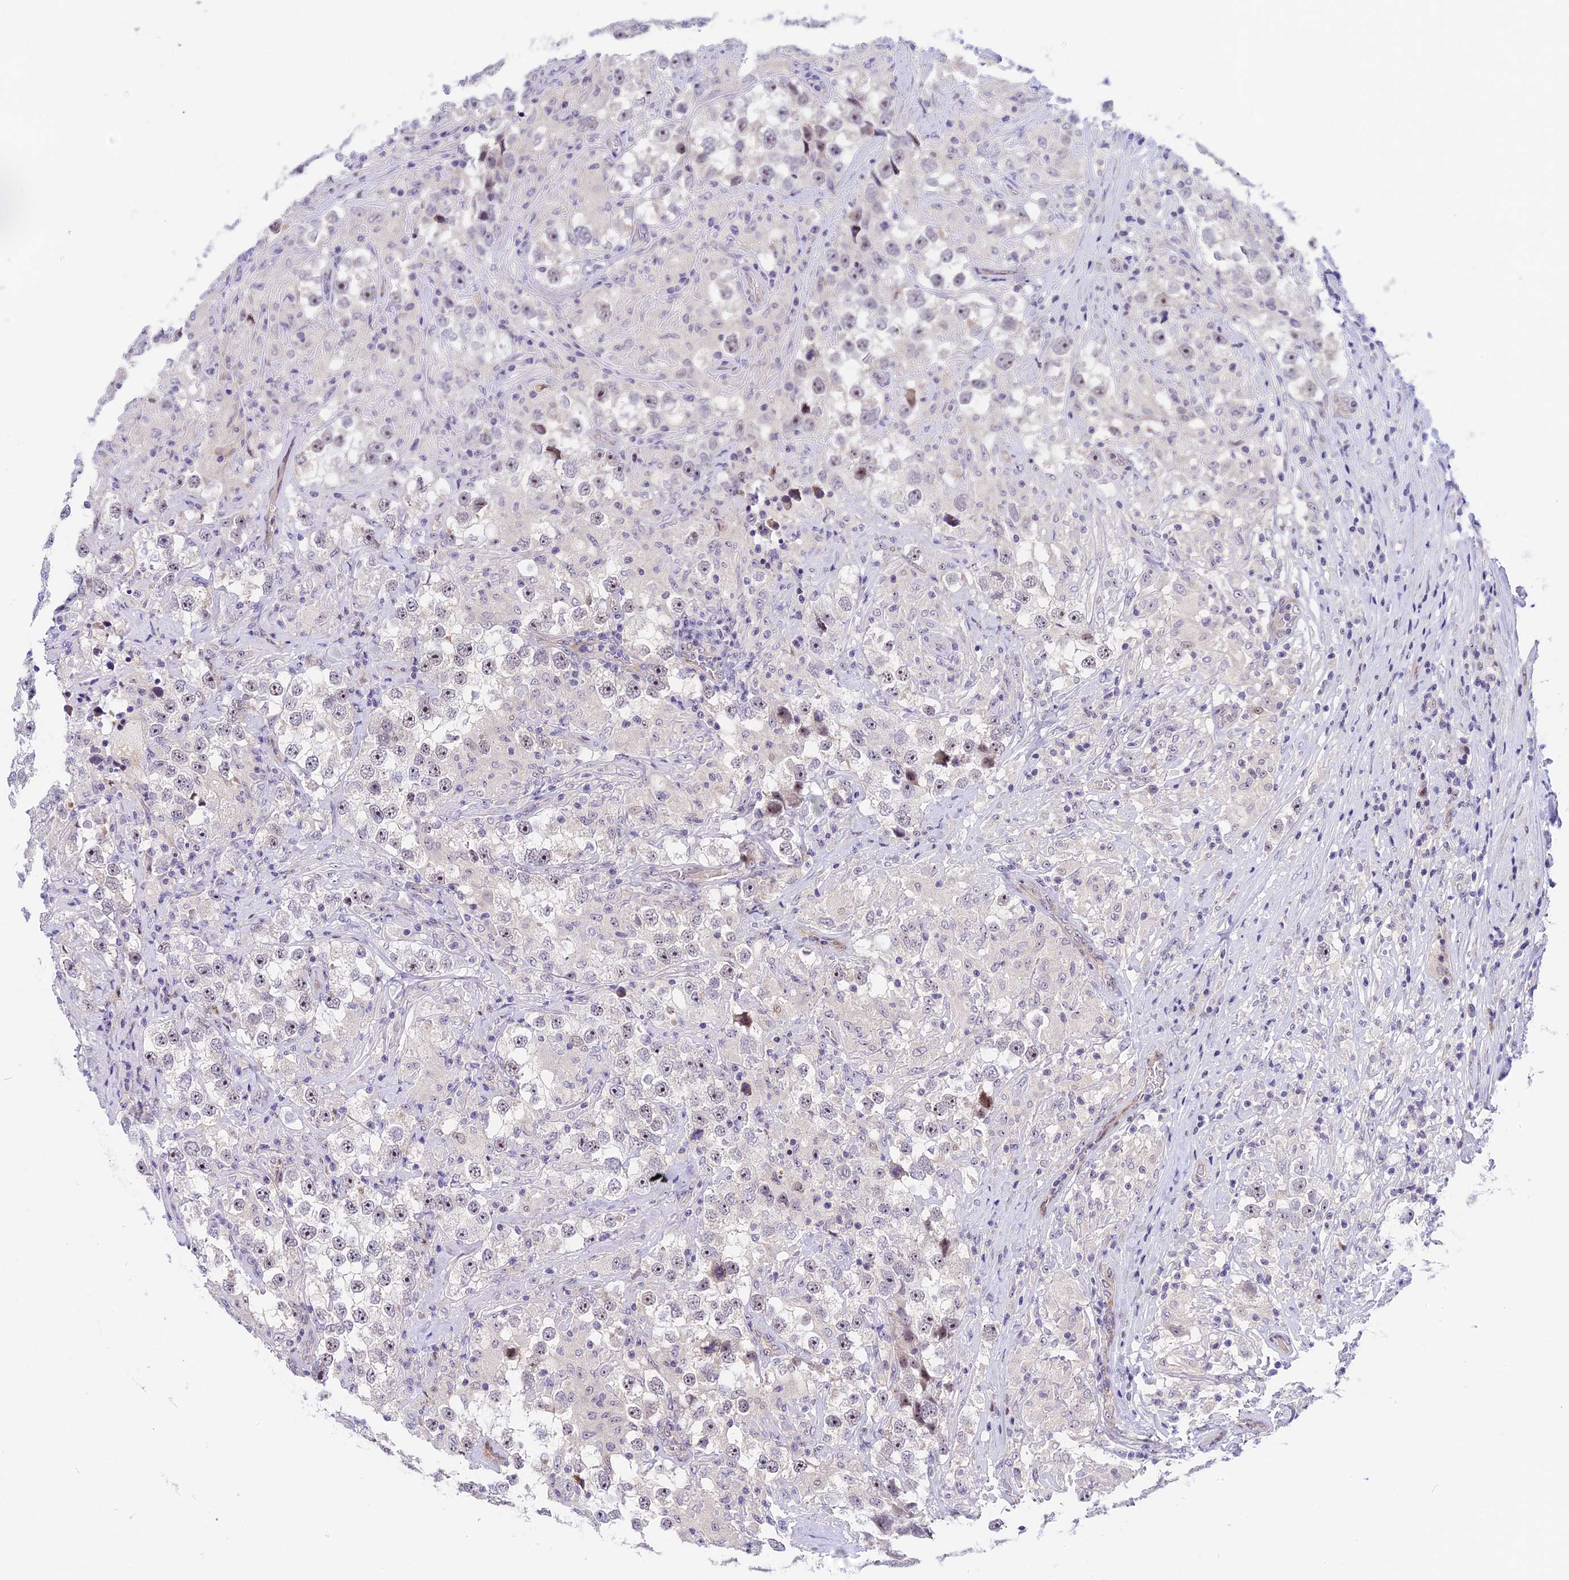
{"staining": {"intensity": "moderate", "quantity": "<25%", "location": "nuclear"}, "tissue": "testis cancer", "cell_type": "Tumor cells", "image_type": "cancer", "snomed": [{"axis": "morphology", "description": "Seminoma, NOS"}, {"axis": "topography", "description": "Testis"}], "caption": "Protein staining of testis cancer (seminoma) tissue displays moderate nuclear staining in approximately <25% of tumor cells.", "gene": "MIDN", "patient": {"sex": "male", "age": 46}}